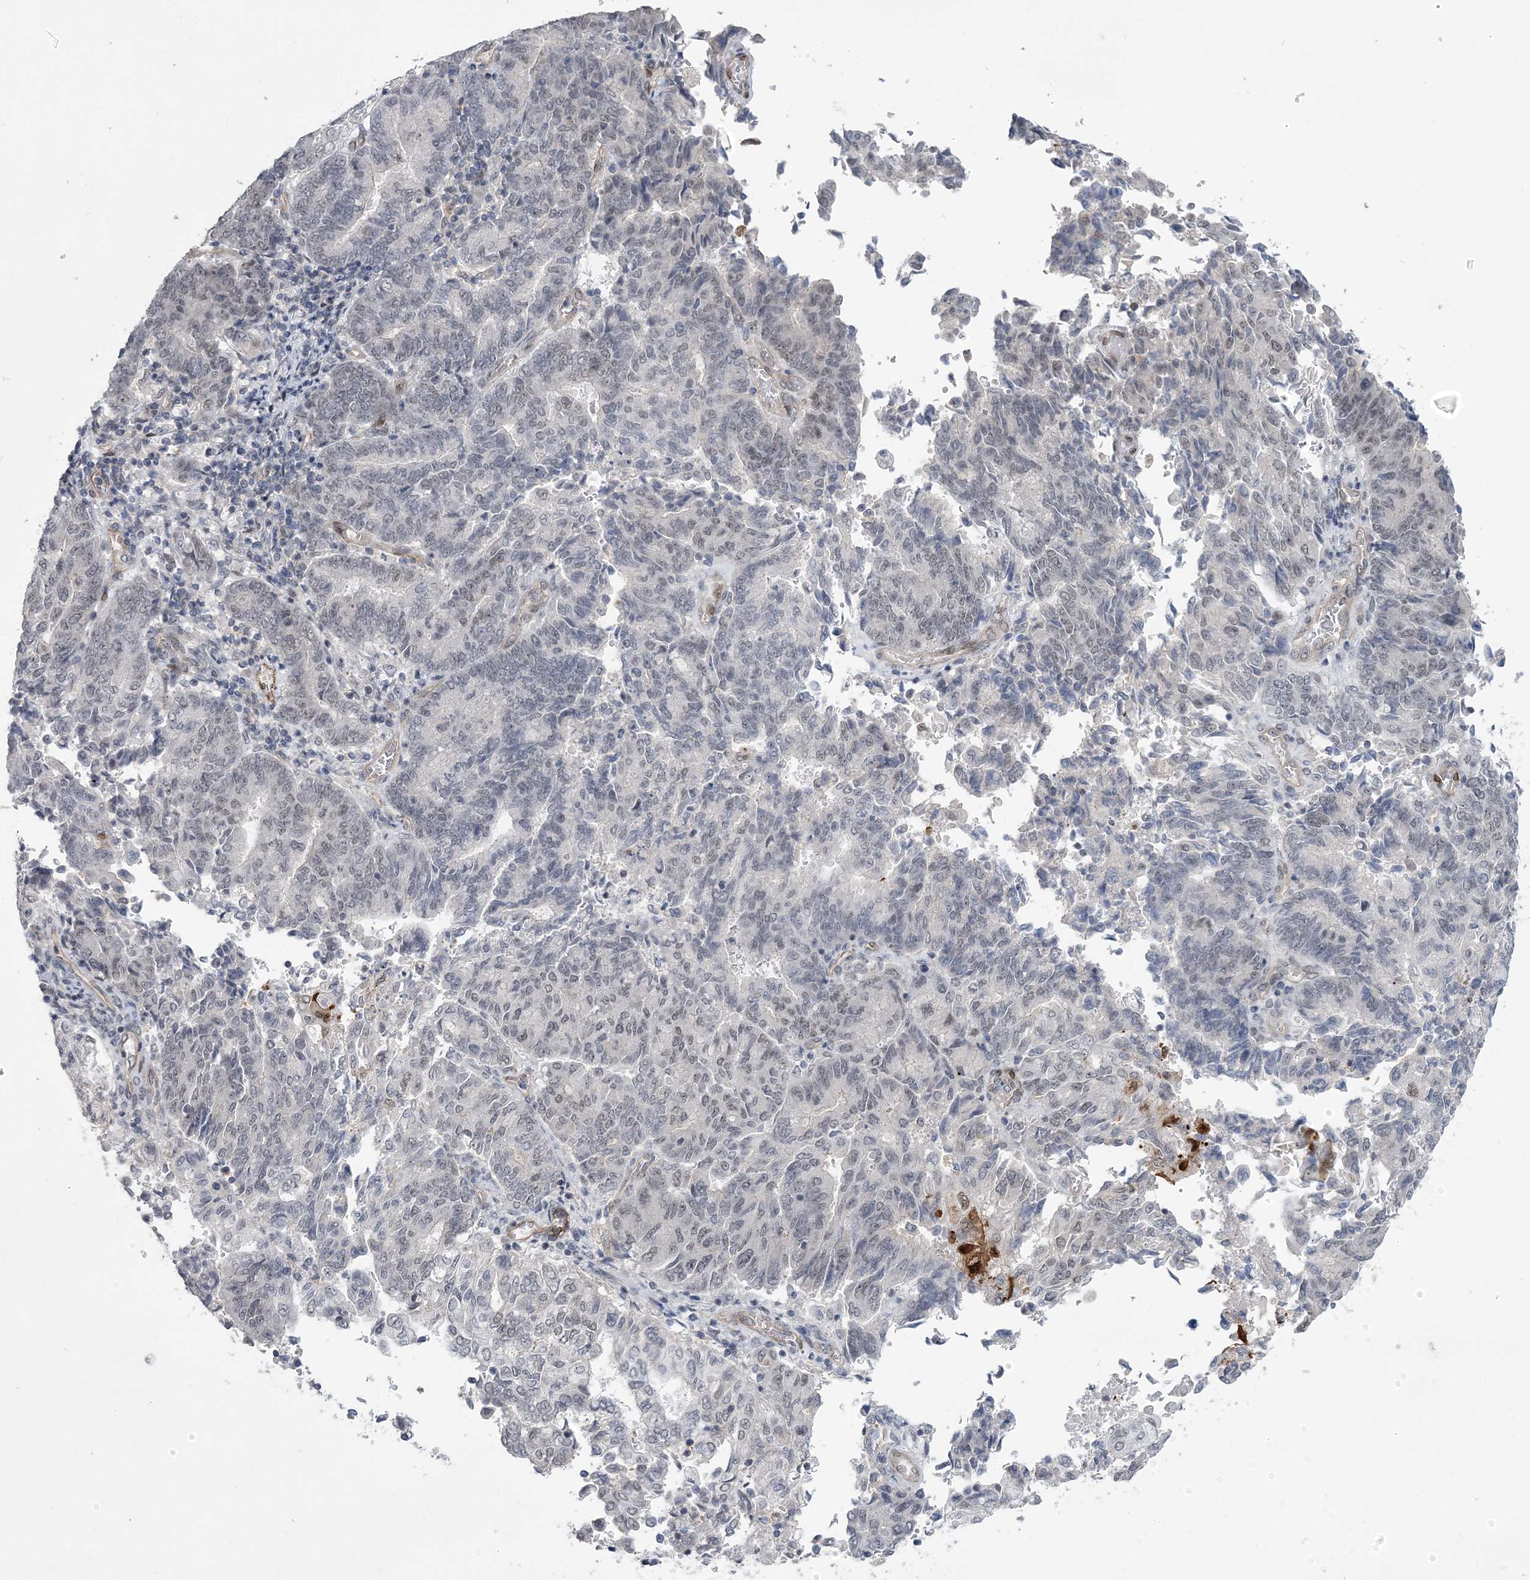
{"staining": {"intensity": "moderate", "quantity": "<25%", "location": "cytoplasmic/membranous,nuclear"}, "tissue": "endometrial cancer", "cell_type": "Tumor cells", "image_type": "cancer", "snomed": [{"axis": "morphology", "description": "Adenocarcinoma, NOS"}, {"axis": "topography", "description": "Endometrium"}], "caption": "An immunohistochemistry image of tumor tissue is shown. Protein staining in brown labels moderate cytoplasmic/membranous and nuclear positivity in endometrial cancer within tumor cells. The staining was performed using DAB (3,3'-diaminobenzidine) to visualize the protein expression in brown, while the nuclei were stained in blue with hematoxylin (Magnification: 20x).", "gene": "HOMEZ", "patient": {"sex": "female", "age": 80}}